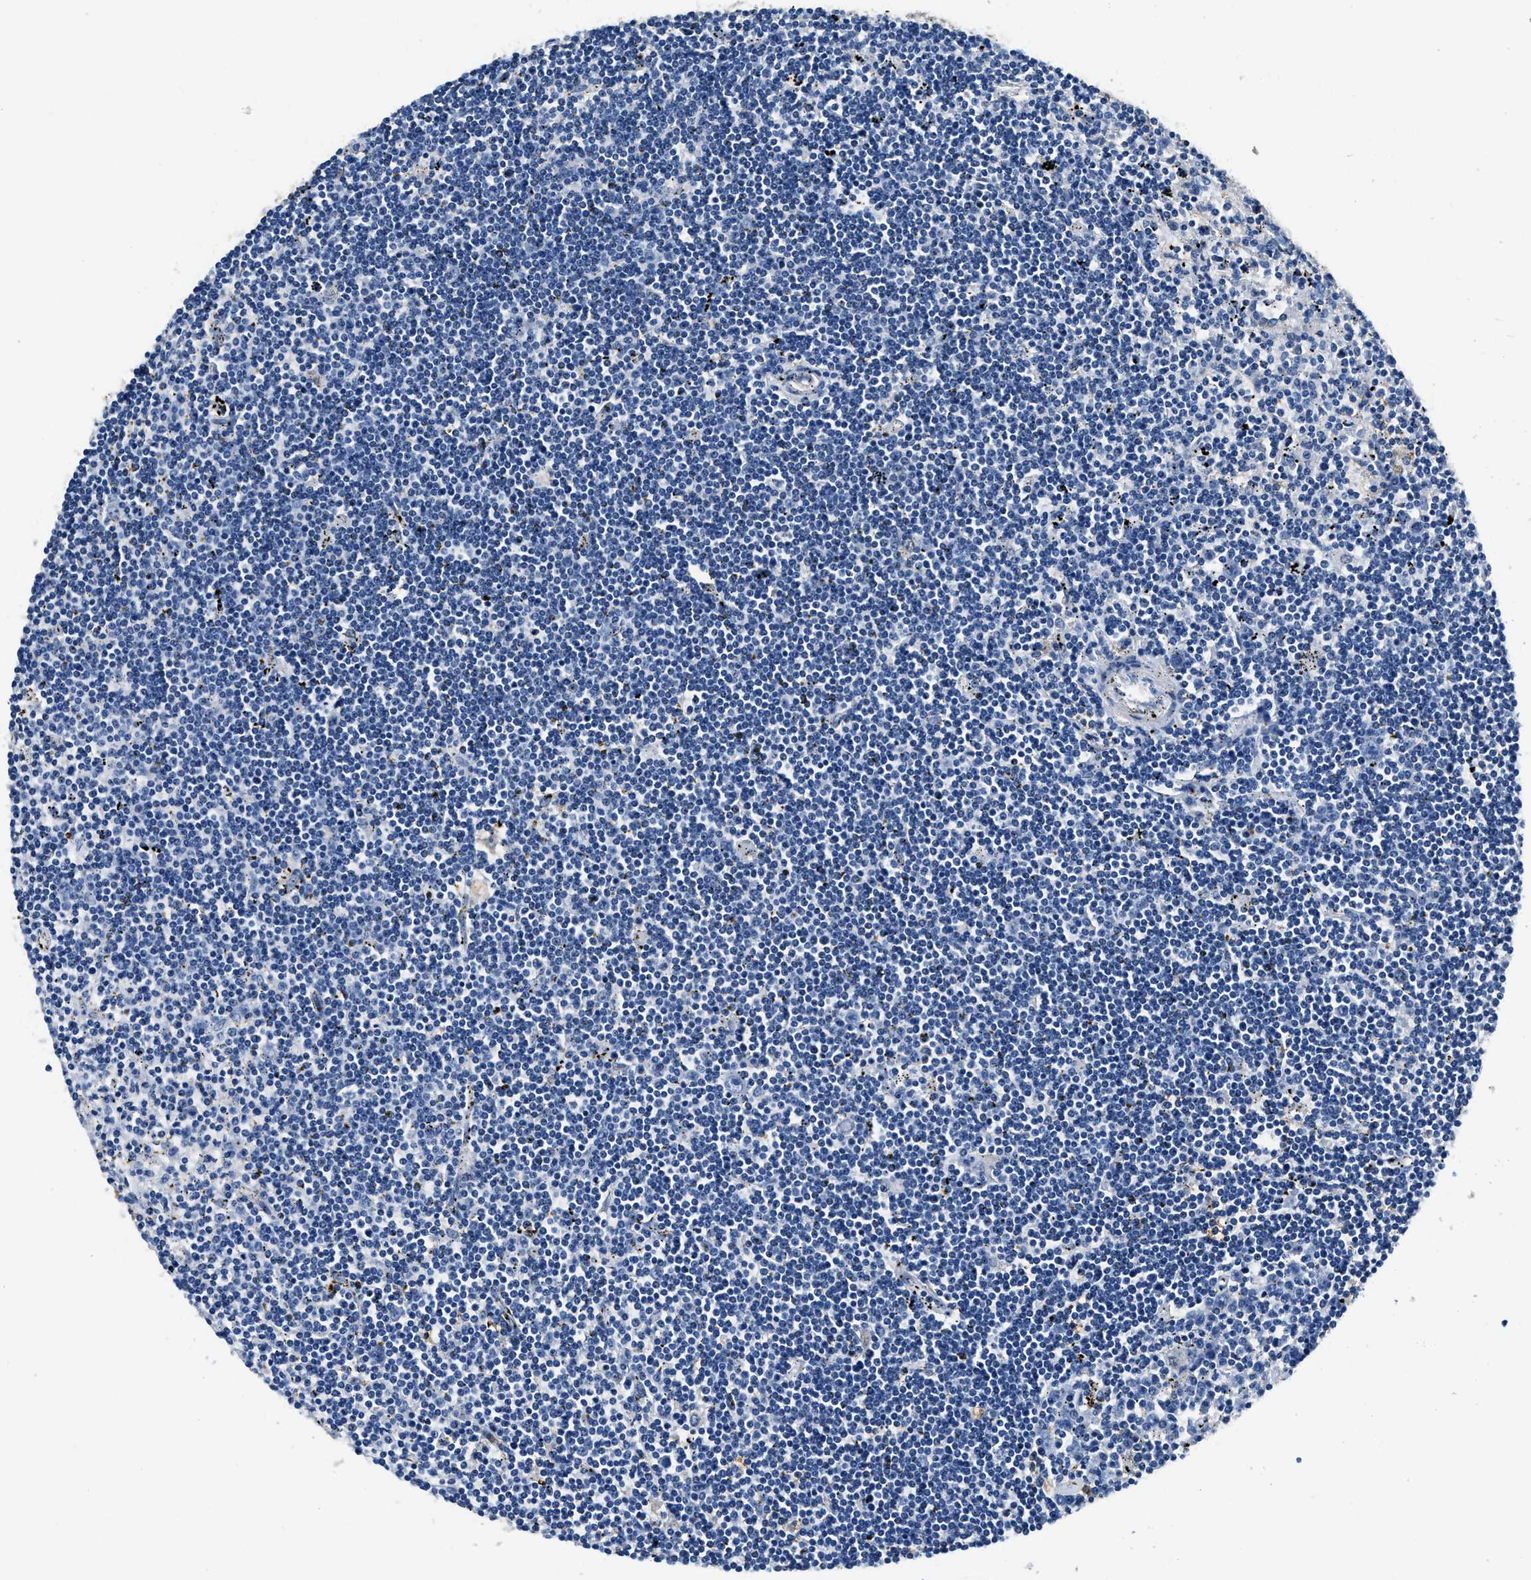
{"staining": {"intensity": "negative", "quantity": "none", "location": "none"}, "tissue": "lymphoma", "cell_type": "Tumor cells", "image_type": "cancer", "snomed": [{"axis": "morphology", "description": "Malignant lymphoma, non-Hodgkin's type, Low grade"}, {"axis": "topography", "description": "Spleen"}], "caption": "Low-grade malignant lymphoma, non-Hodgkin's type was stained to show a protein in brown. There is no significant expression in tumor cells. (Stains: DAB immunohistochemistry (IHC) with hematoxylin counter stain, Microscopy: brightfield microscopy at high magnification).", "gene": "MIB1", "patient": {"sex": "male", "age": 76}}